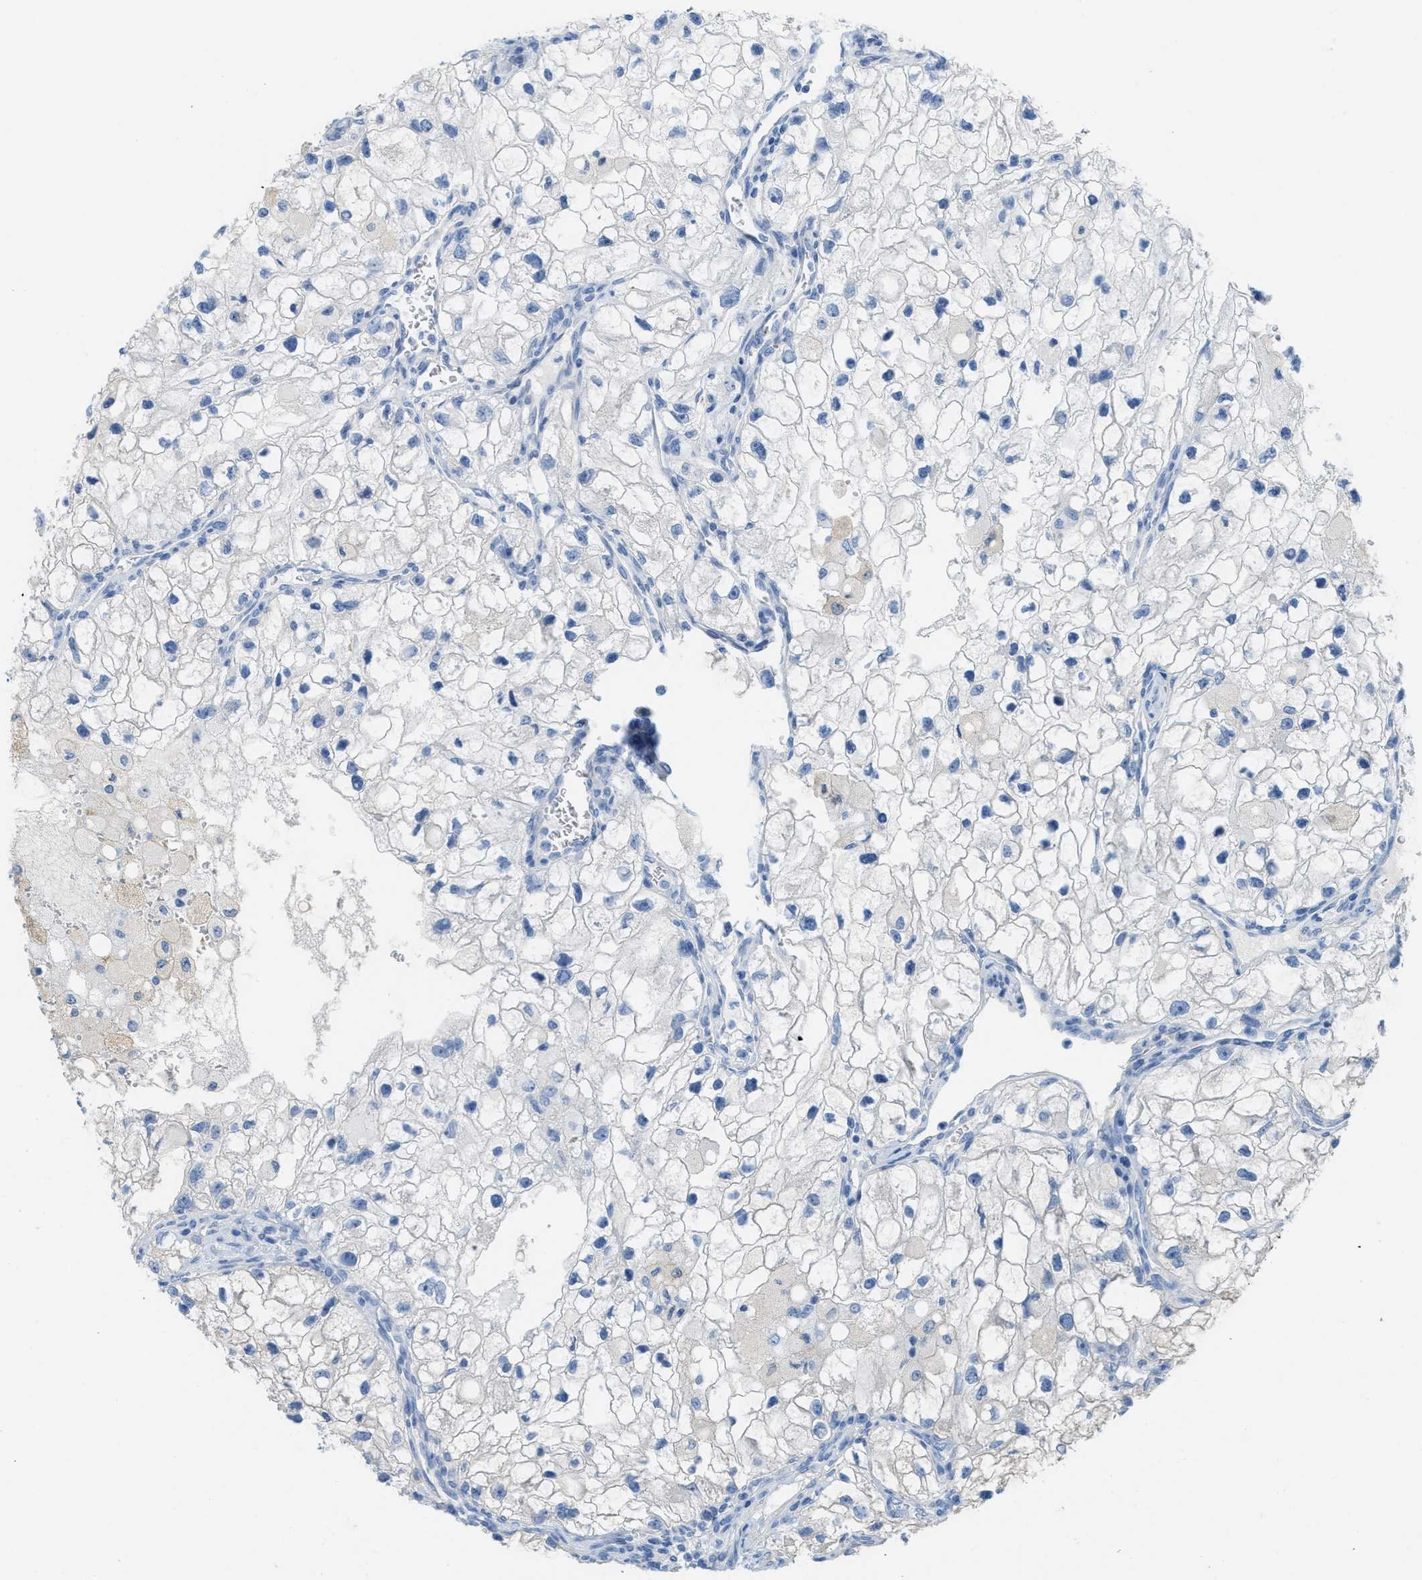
{"staining": {"intensity": "negative", "quantity": "none", "location": "none"}, "tissue": "renal cancer", "cell_type": "Tumor cells", "image_type": "cancer", "snomed": [{"axis": "morphology", "description": "Adenocarcinoma, NOS"}, {"axis": "topography", "description": "Kidney"}], "caption": "Tumor cells are negative for protein expression in human renal adenocarcinoma.", "gene": "ASGR1", "patient": {"sex": "female", "age": 70}}